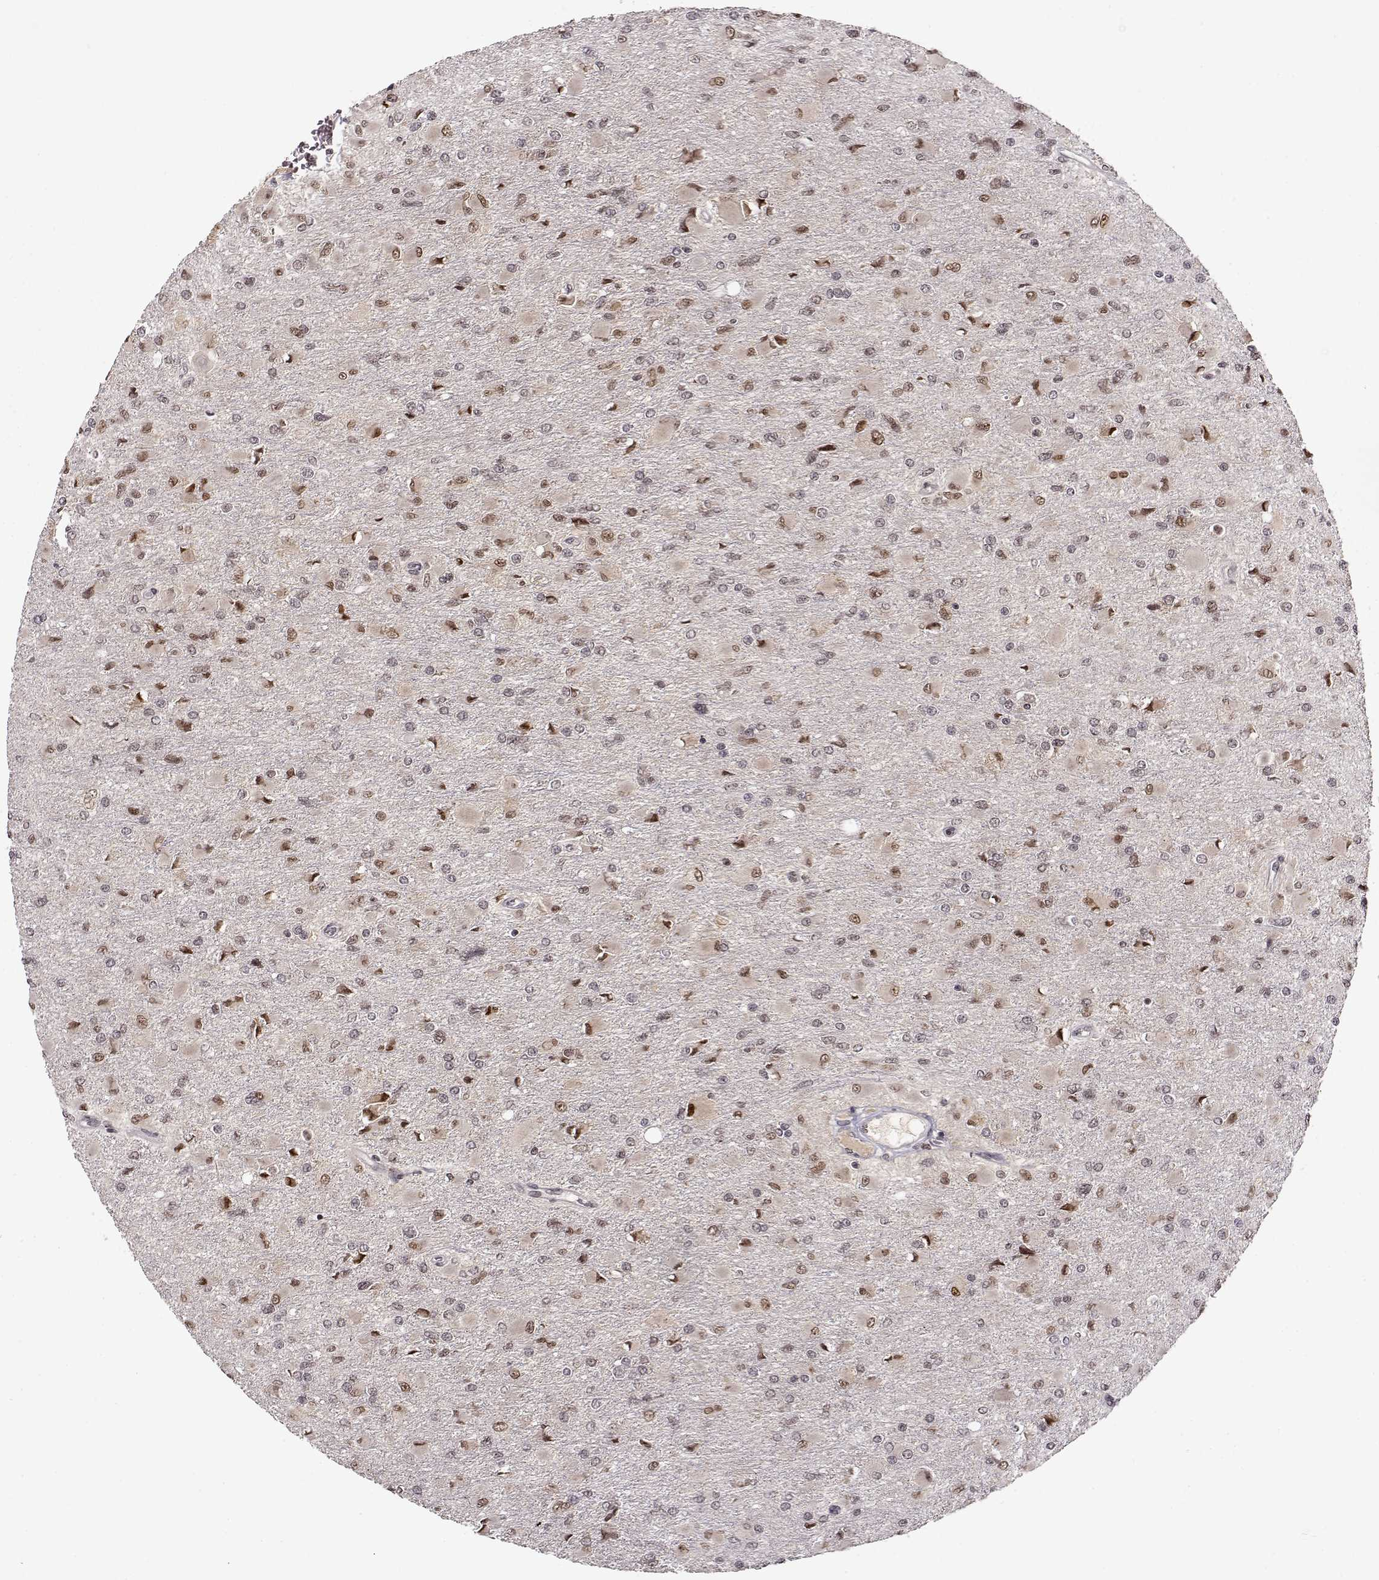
{"staining": {"intensity": "weak", "quantity": "25%-75%", "location": "nuclear"}, "tissue": "glioma", "cell_type": "Tumor cells", "image_type": "cancer", "snomed": [{"axis": "morphology", "description": "Glioma, malignant, High grade"}, {"axis": "topography", "description": "Cerebral cortex"}], "caption": "Glioma stained with immunohistochemistry (IHC) demonstrates weak nuclear staining in approximately 25%-75% of tumor cells.", "gene": "CSNK2A1", "patient": {"sex": "female", "age": 36}}